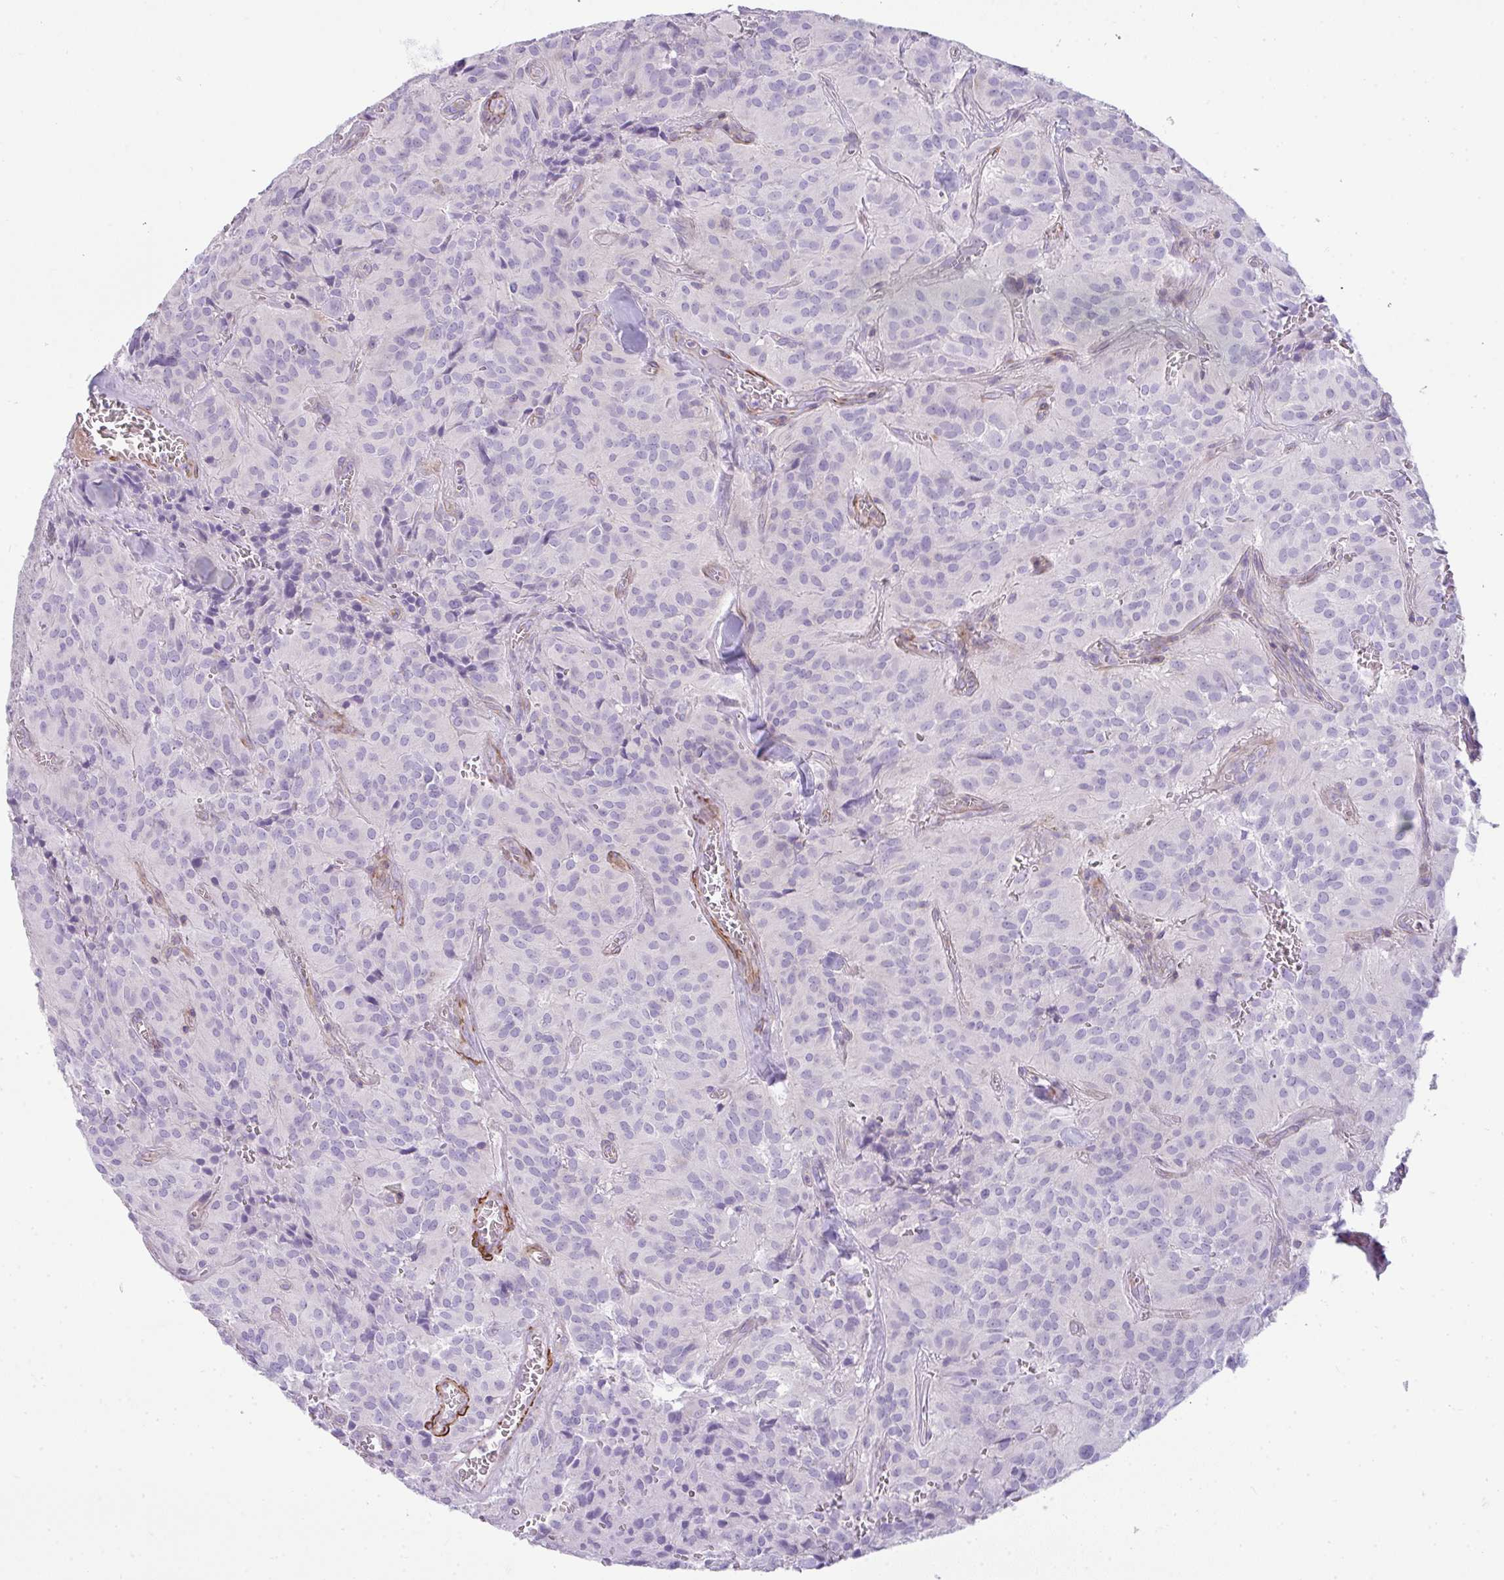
{"staining": {"intensity": "negative", "quantity": "none", "location": "none"}, "tissue": "glioma", "cell_type": "Tumor cells", "image_type": "cancer", "snomed": [{"axis": "morphology", "description": "Glioma, malignant, Low grade"}, {"axis": "topography", "description": "Brain"}], "caption": "Immunohistochemistry image of human glioma stained for a protein (brown), which shows no positivity in tumor cells. (Stains: DAB immunohistochemistry (IHC) with hematoxylin counter stain, Microscopy: brightfield microscopy at high magnification).", "gene": "CDRT15", "patient": {"sex": "male", "age": 42}}